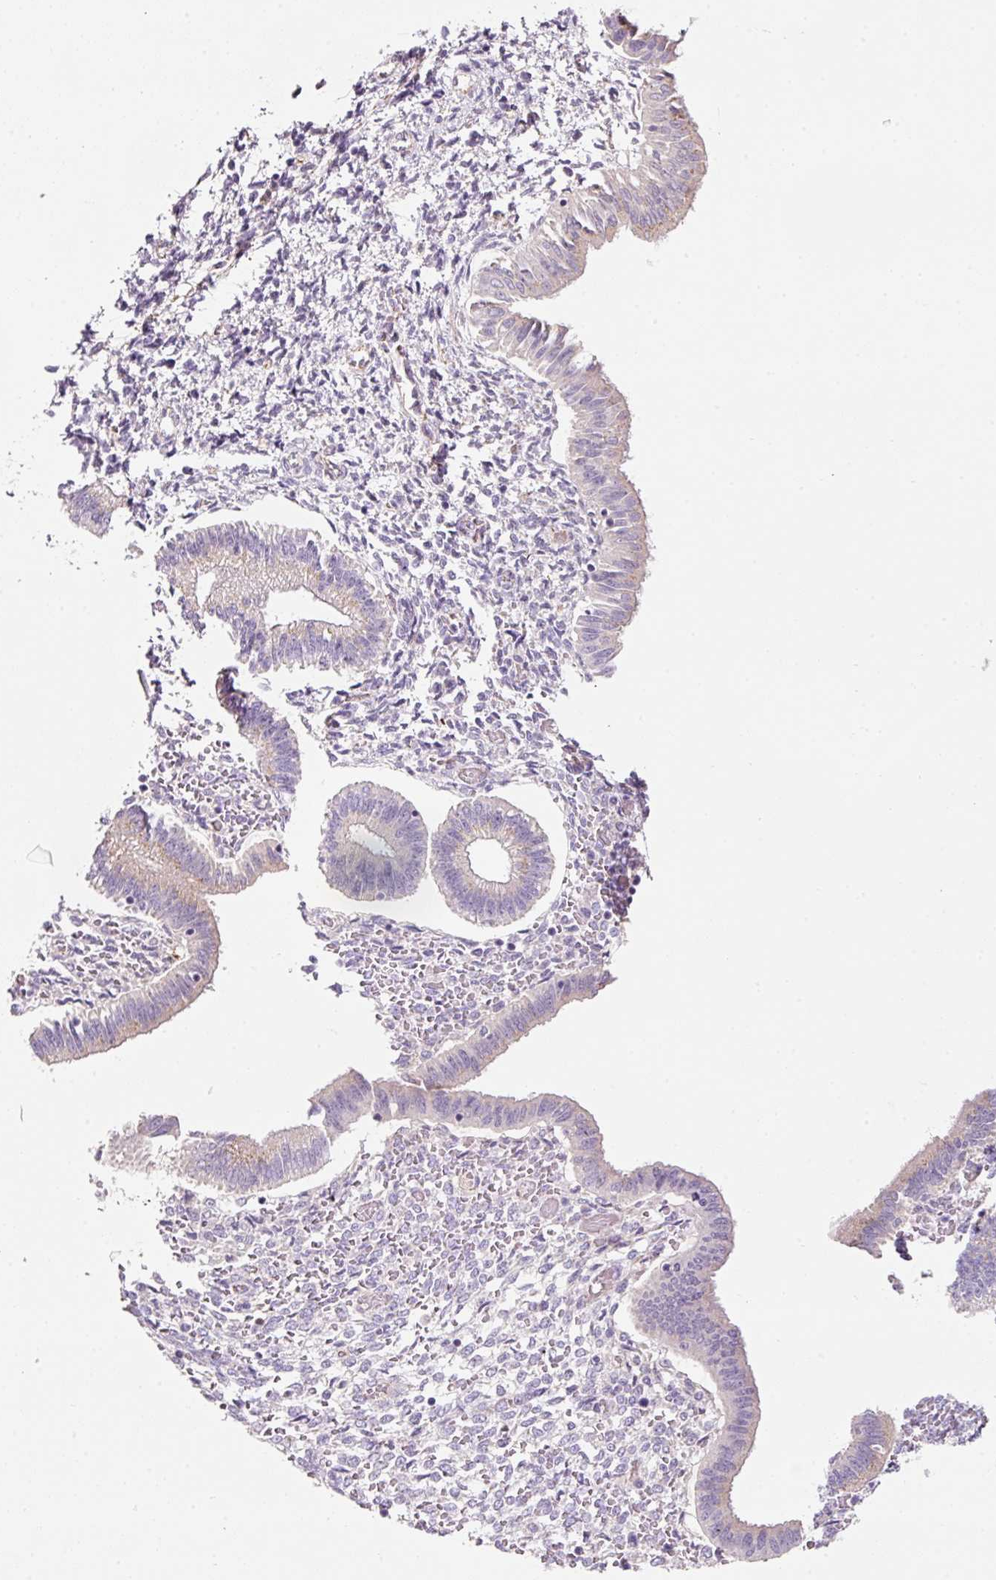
{"staining": {"intensity": "negative", "quantity": "none", "location": "none"}, "tissue": "endometrium", "cell_type": "Cells in endometrial stroma", "image_type": "normal", "snomed": [{"axis": "morphology", "description": "Normal tissue, NOS"}, {"axis": "topography", "description": "Endometrium"}], "caption": "Protein analysis of normal endometrium shows no significant expression in cells in endometrial stroma. (Stains: DAB immunohistochemistry (IHC) with hematoxylin counter stain, Microscopy: brightfield microscopy at high magnification).", "gene": "NBPF11", "patient": {"sex": "female", "age": 25}}